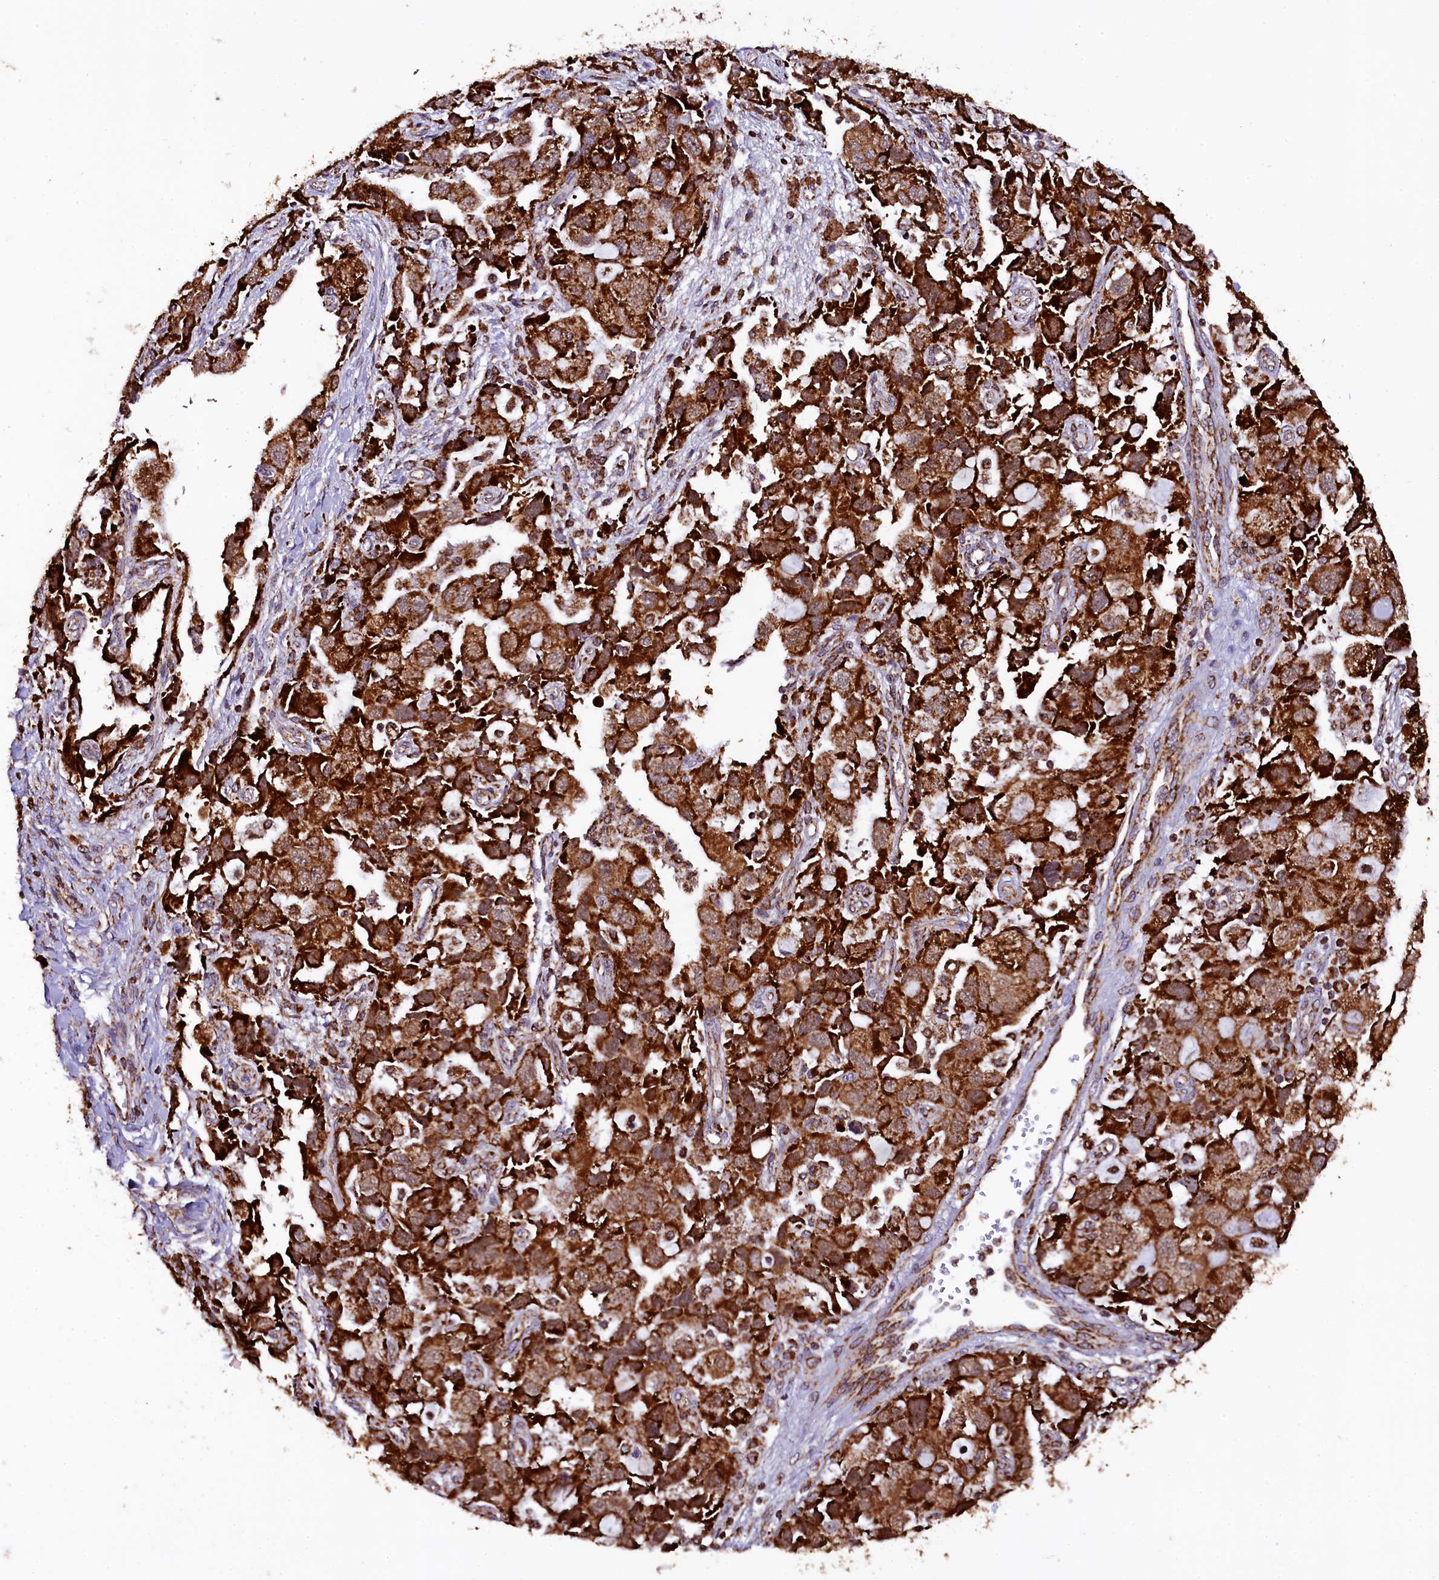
{"staining": {"intensity": "strong", "quantity": ">75%", "location": "cytoplasmic/membranous"}, "tissue": "ovarian cancer", "cell_type": "Tumor cells", "image_type": "cancer", "snomed": [{"axis": "morphology", "description": "Carcinoma, NOS"}, {"axis": "morphology", "description": "Cystadenocarcinoma, serous, NOS"}, {"axis": "topography", "description": "Ovary"}], "caption": "Ovarian cancer stained with DAB immunohistochemistry (IHC) exhibits high levels of strong cytoplasmic/membranous staining in about >75% of tumor cells.", "gene": "KLC2", "patient": {"sex": "female", "age": 69}}